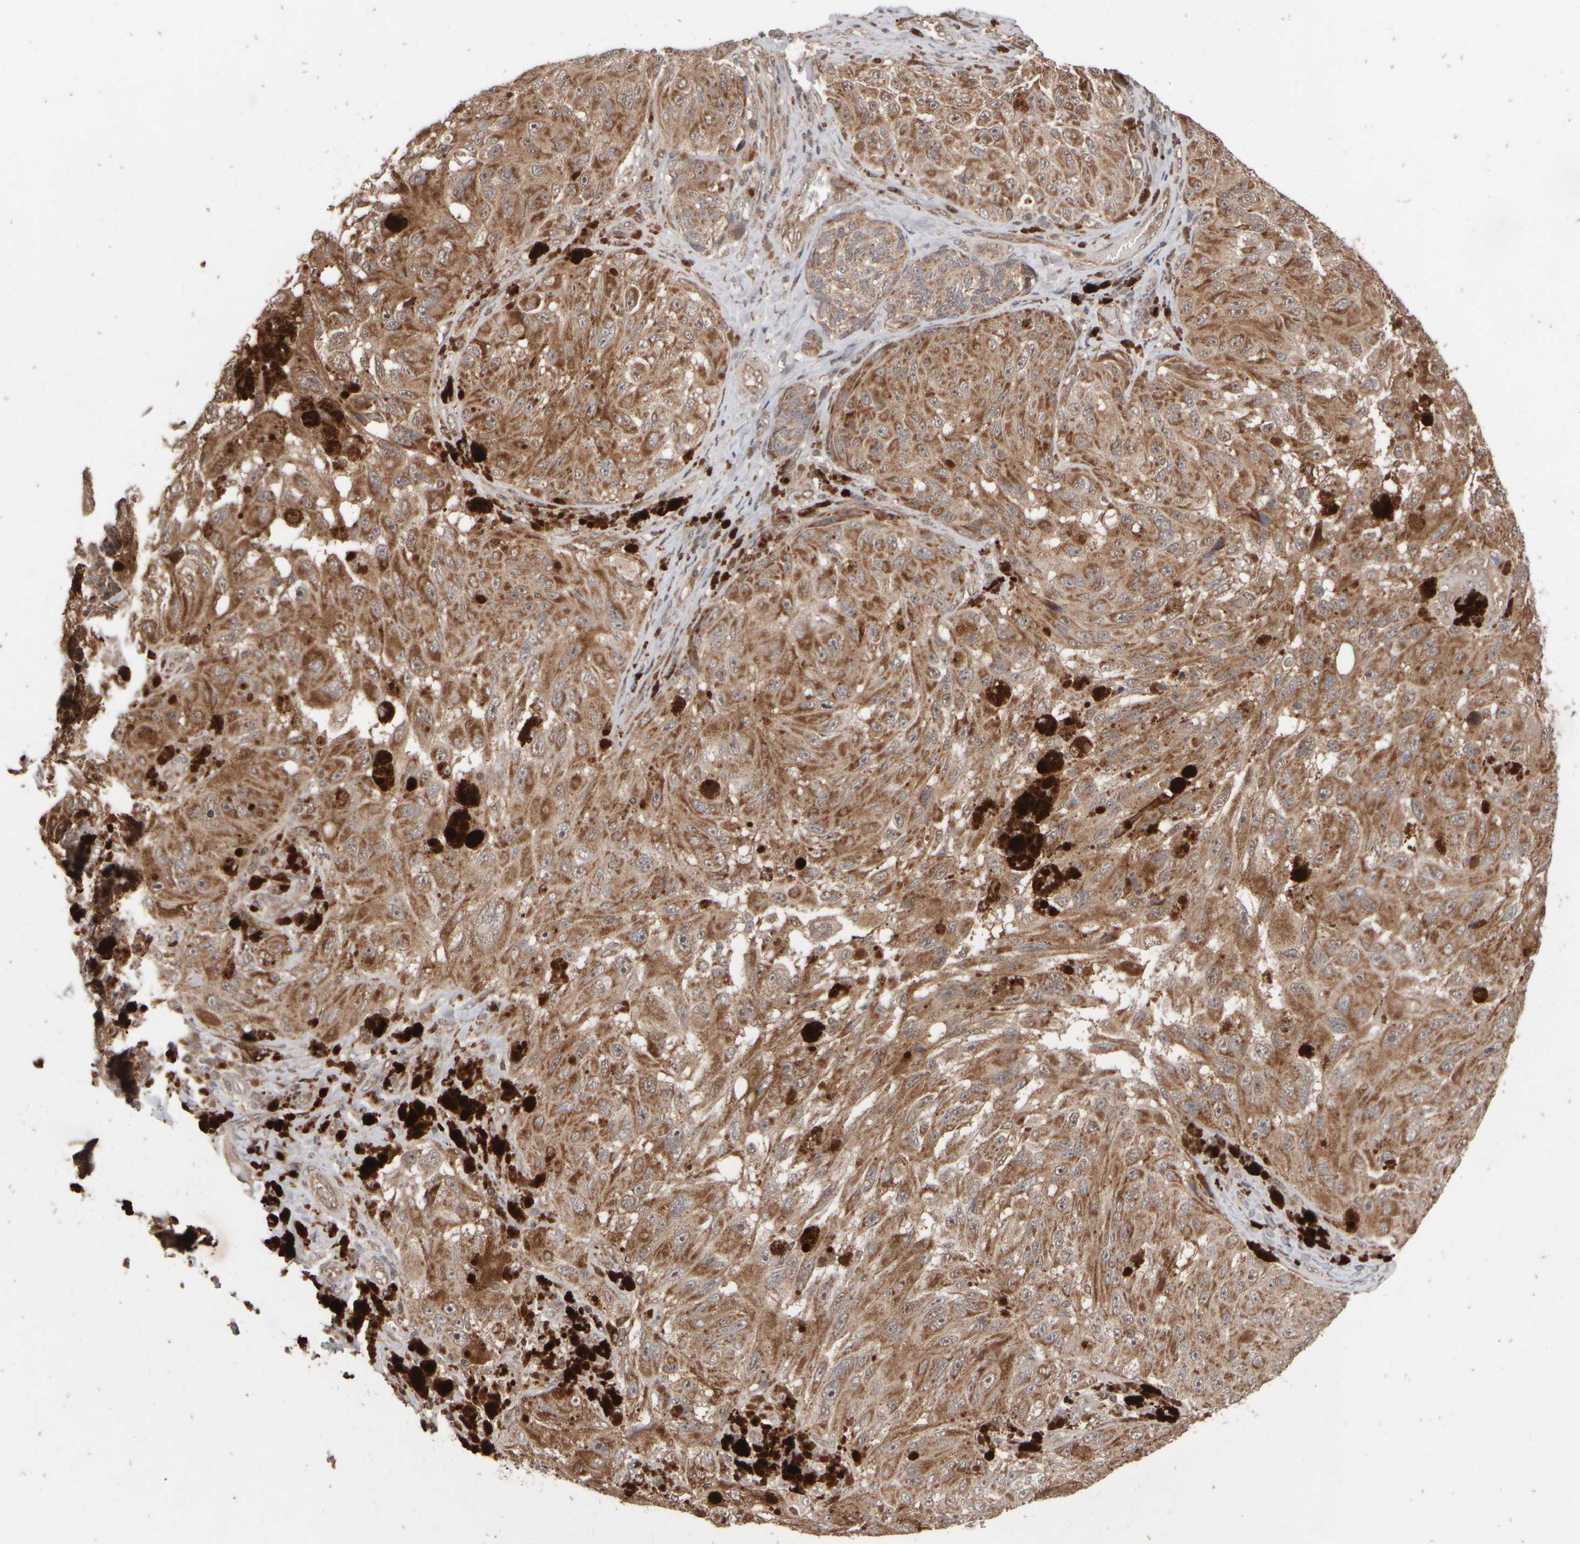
{"staining": {"intensity": "moderate", "quantity": ">75%", "location": "cytoplasmic/membranous"}, "tissue": "melanoma", "cell_type": "Tumor cells", "image_type": "cancer", "snomed": [{"axis": "morphology", "description": "Malignant melanoma, NOS"}, {"axis": "topography", "description": "Skin"}], "caption": "Immunohistochemistry image of neoplastic tissue: malignant melanoma stained using immunohistochemistry (IHC) exhibits medium levels of moderate protein expression localized specifically in the cytoplasmic/membranous of tumor cells, appearing as a cytoplasmic/membranous brown color.", "gene": "ABHD11", "patient": {"sex": "female", "age": 73}}